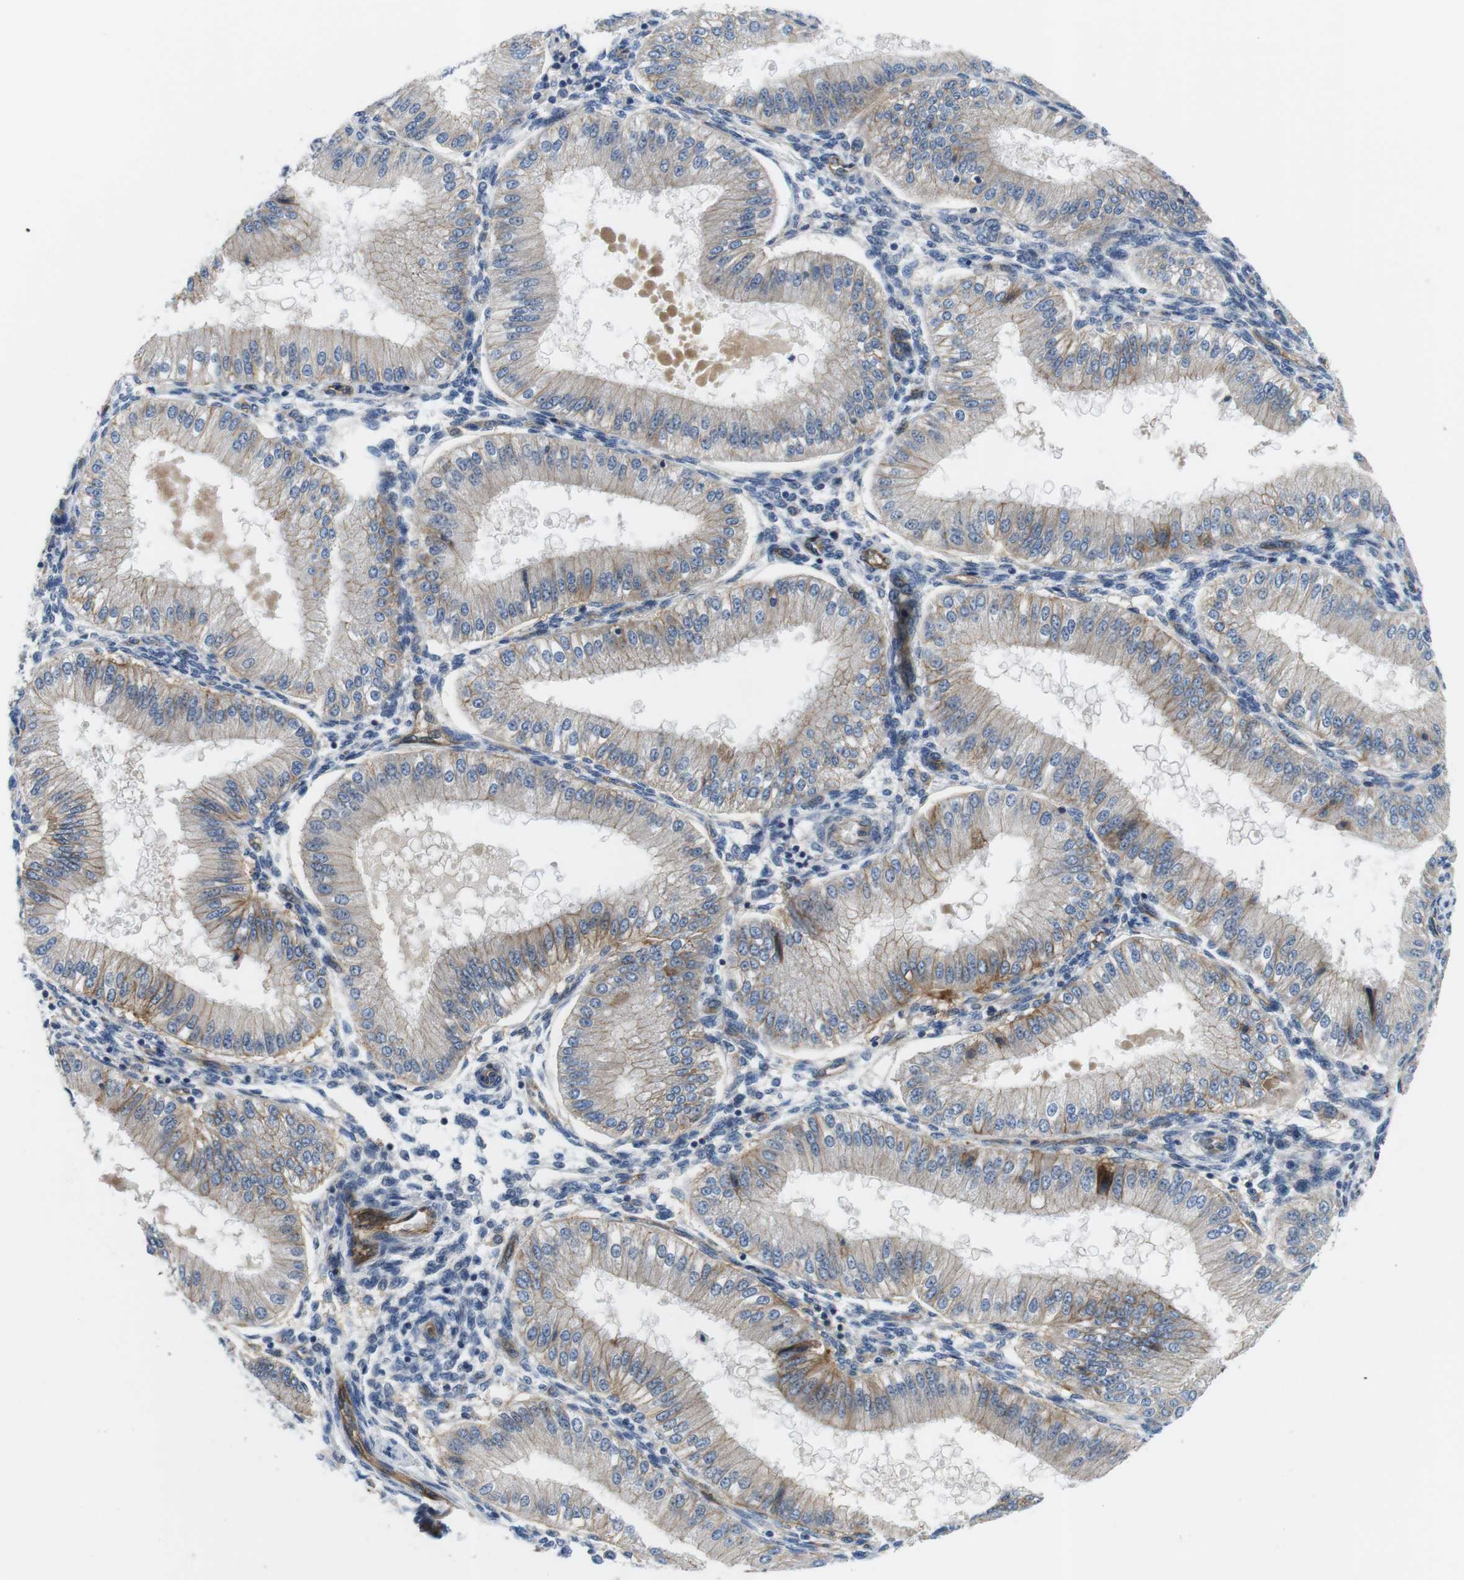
{"staining": {"intensity": "moderate", "quantity": "<25%", "location": "cytoplasmic/membranous"}, "tissue": "endometrium", "cell_type": "Cells in endometrial stroma", "image_type": "normal", "snomed": [{"axis": "morphology", "description": "Normal tissue, NOS"}, {"axis": "topography", "description": "Endometrium"}], "caption": "IHC image of normal endometrium: endometrium stained using immunohistochemistry exhibits low levels of moderate protein expression localized specifically in the cytoplasmic/membranous of cells in endometrial stroma, appearing as a cytoplasmic/membranous brown color.", "gene": "SLC30A1", "patient": {"sex": "female", "age": 39}}